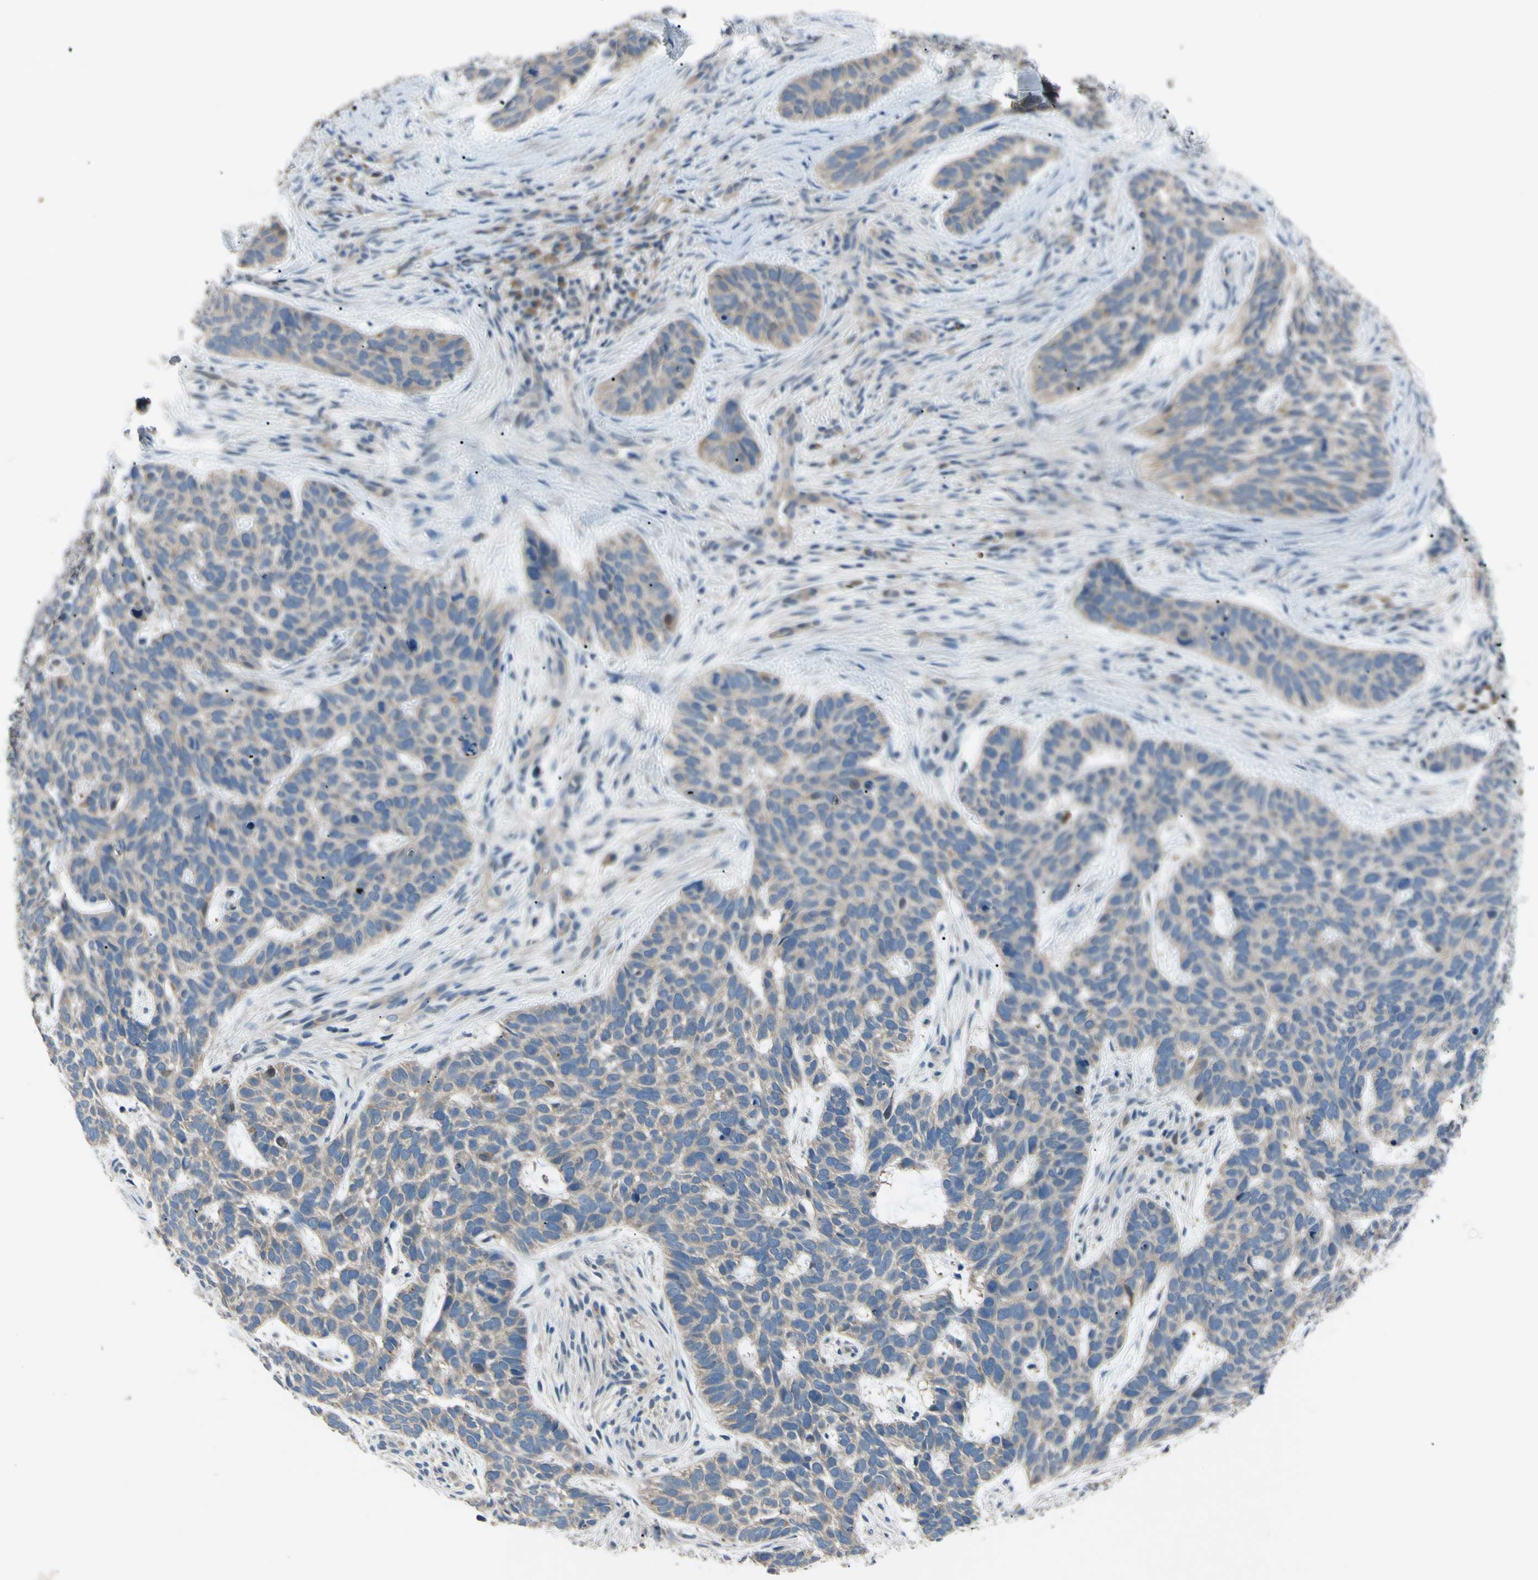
{"staining": {"intensity": "weak", "quantity": "<25%", "location": "cytoplasmic/membranous"}, "tissue": "skin cancer", "cell_type": "Tumor cells", "image_type": "cancer", "snomed": [{"axis": "morphology", "description": "Basal cell carcinoma"}, {"axis": "topography", "description": "Skin"}], "caption": "This is an immunohistochemistry histopathology image of human skin cancer (basal cell carcinoma). There is no staining in tumor cells.", "gene": "HILPDA", "patient": {"sex": "male", "age": 87}}